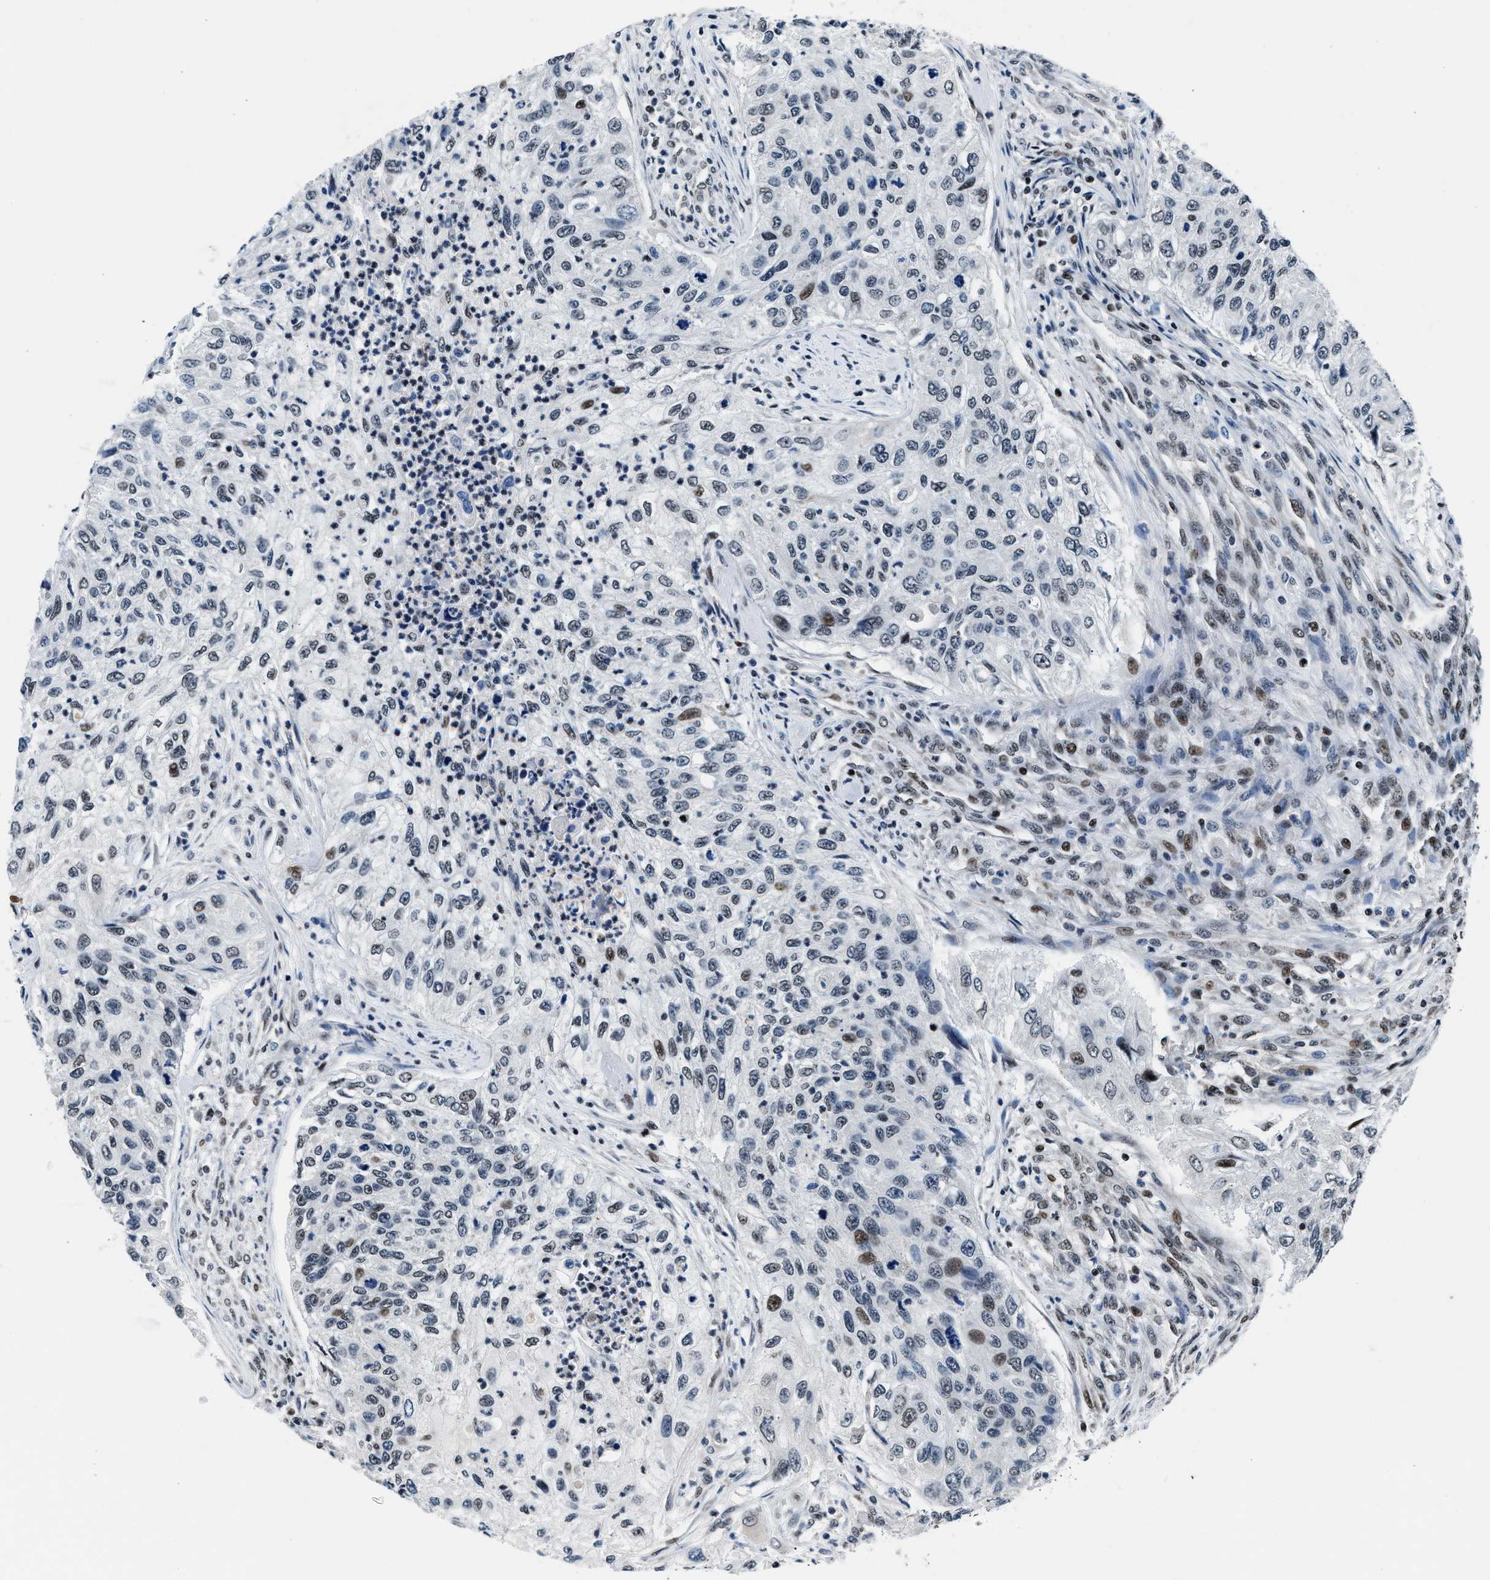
{"staining": {"intensity": "moderate", "quantity": "<25%", "location": "nuclear"}, "tissue": "urothelial cancer", "cell_type": "Tumor cells", "image_type": "cancer", "snomed": [{"axis": "morphology", "description": "Urothelial carcinoma, High grade"}, {"axis": "topography", "description": "Urinary bladder"}], "caption": "High-power microscopy captured an IHC image of urothelial cancer, revealing moderate nuclear positivity in about <25% of tumor cells.", "gene": "PRRC2B", "patient": {"sex": "female", "age": 60}}